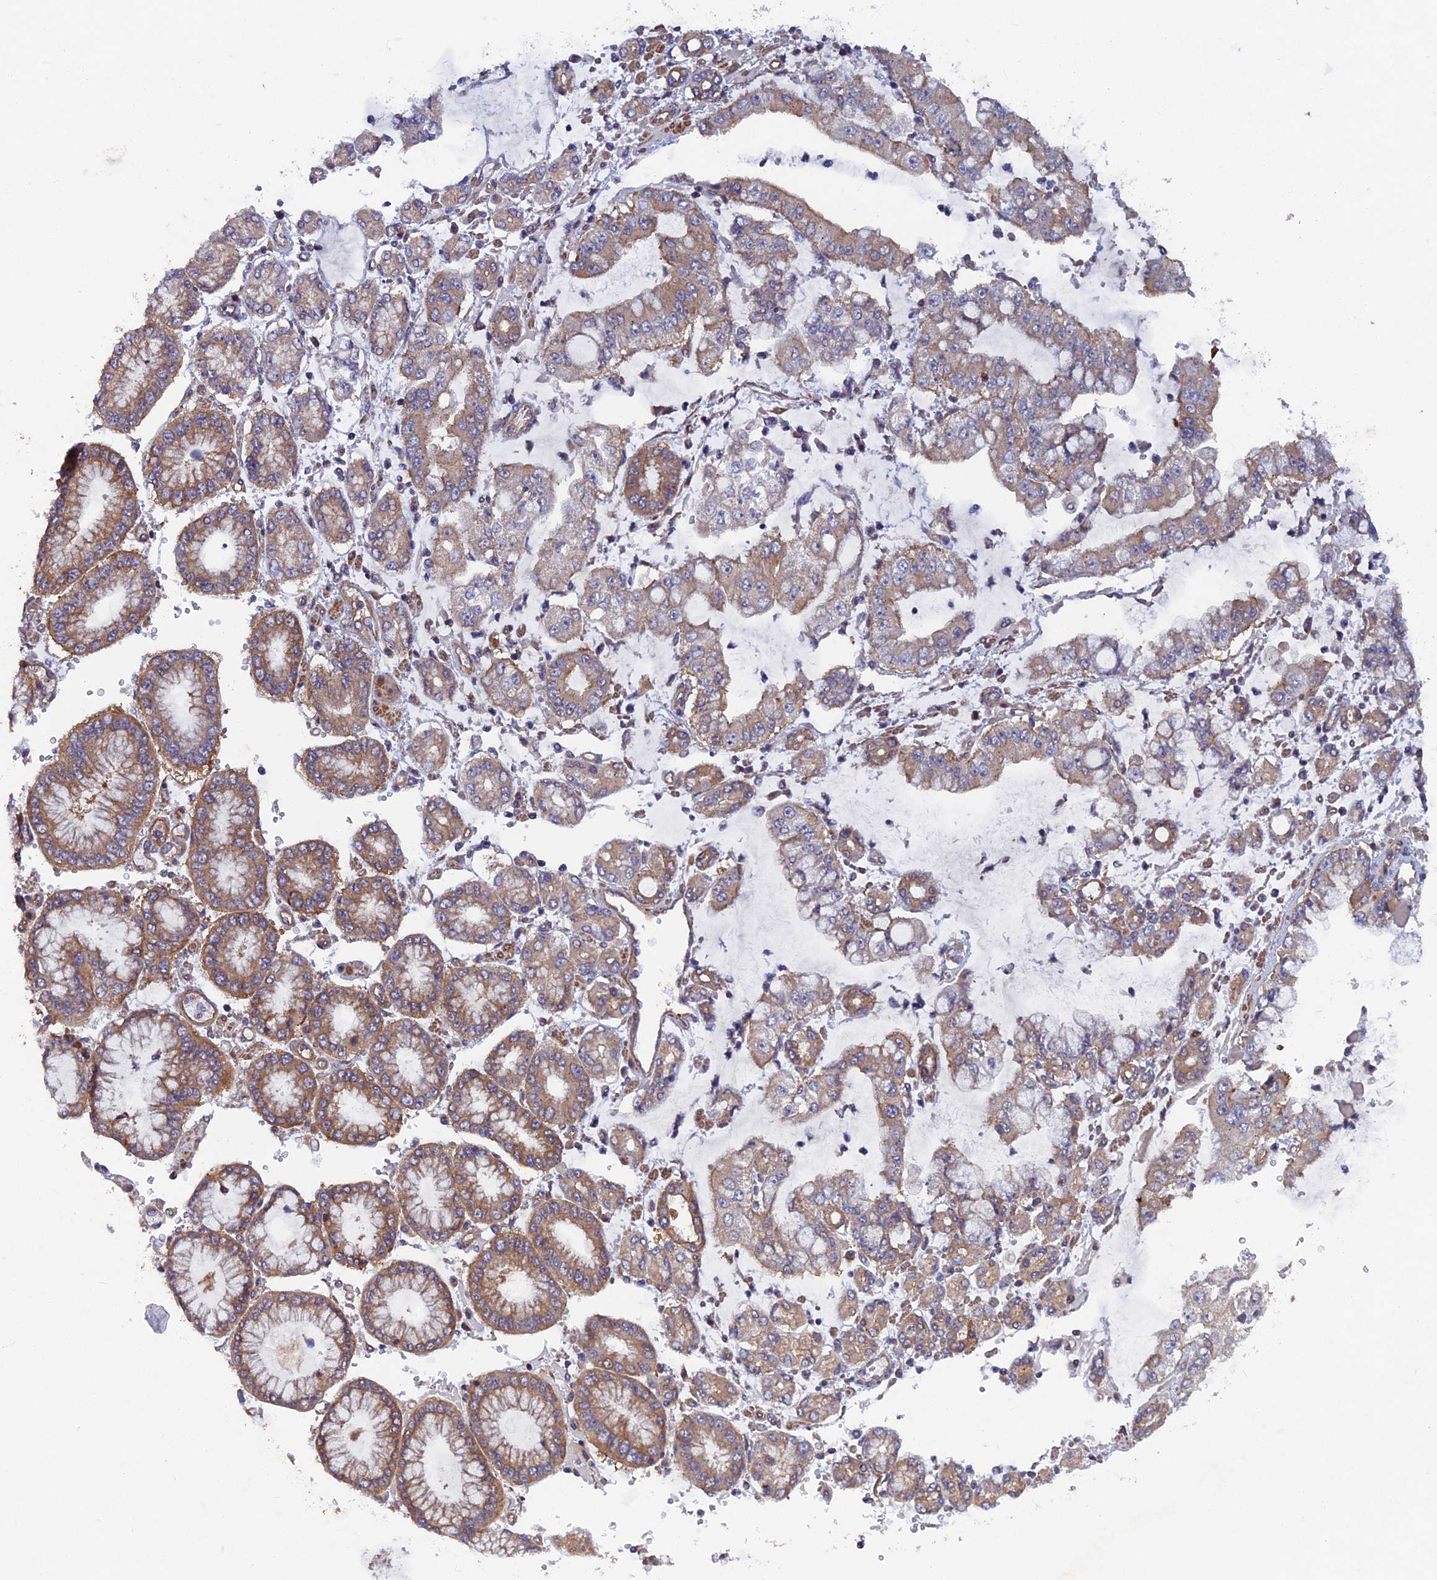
{"staining": {"intensity": "moderate", "quantity": ">75%", "location": "cytoplasmic/membranous"}, "tissue": "stomach cancer", "cell_type": "Tumor cells", "image_type": "cancer", "snomed": [{"axis": "morphology", "description": "Adenocarcinoma, NOS"}, {"axis": "topography", "description": "Stomach"}], "caption": "A high-resolution image shows immunohistochemistry (IHC) staining of stomach cancer, which reveals moderate cytoplasmic/membranous expression in approximately >75% of tumor cells. Ihc stains the protein in brown and the nuclei are stained blue.", "gene": "NCAPG", "patient": {"sex": "male", "age": 76}}